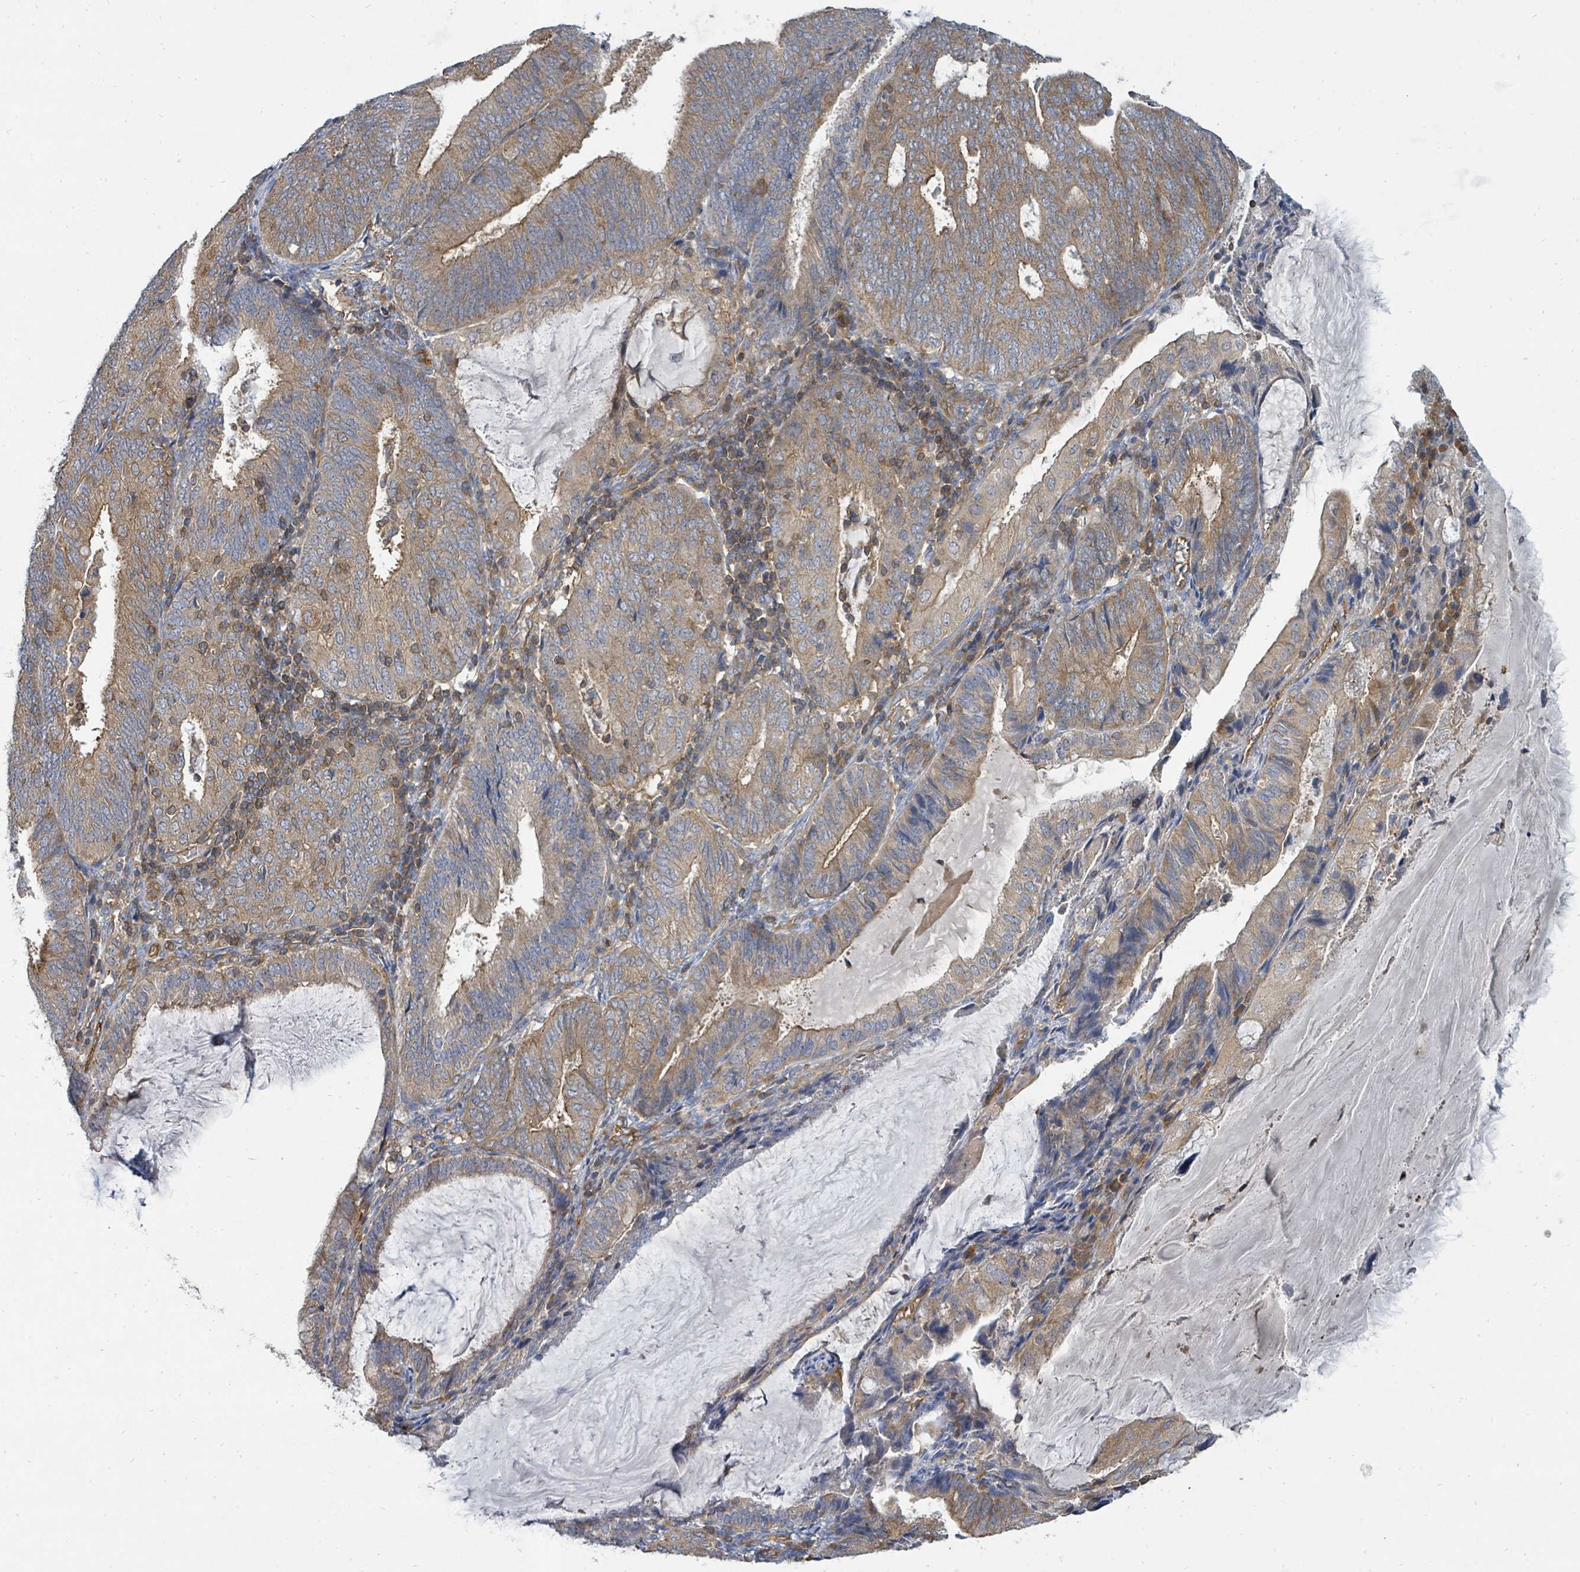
{"staining": {"intensity": "weak", "quantity": ">75%", "location": "cytoplasmic/membranous"}, "tissue": "endometrial cancer", "cell_type": "Tumor cells", "image_type": "cancer", "snomed": [{"axis": "morphology", "description": "Adenocarcinoma, NOS"}, {"axis": "topography", "description": "Endometrium"}], "caption": "An image of human endometrial adenocarcinoma stained for a protein reveals weak cytoplasmic/membranous brown staining in tumor cells.", "gene": "BOLA2B", "patient": {"sex": "female", "age": 81}}